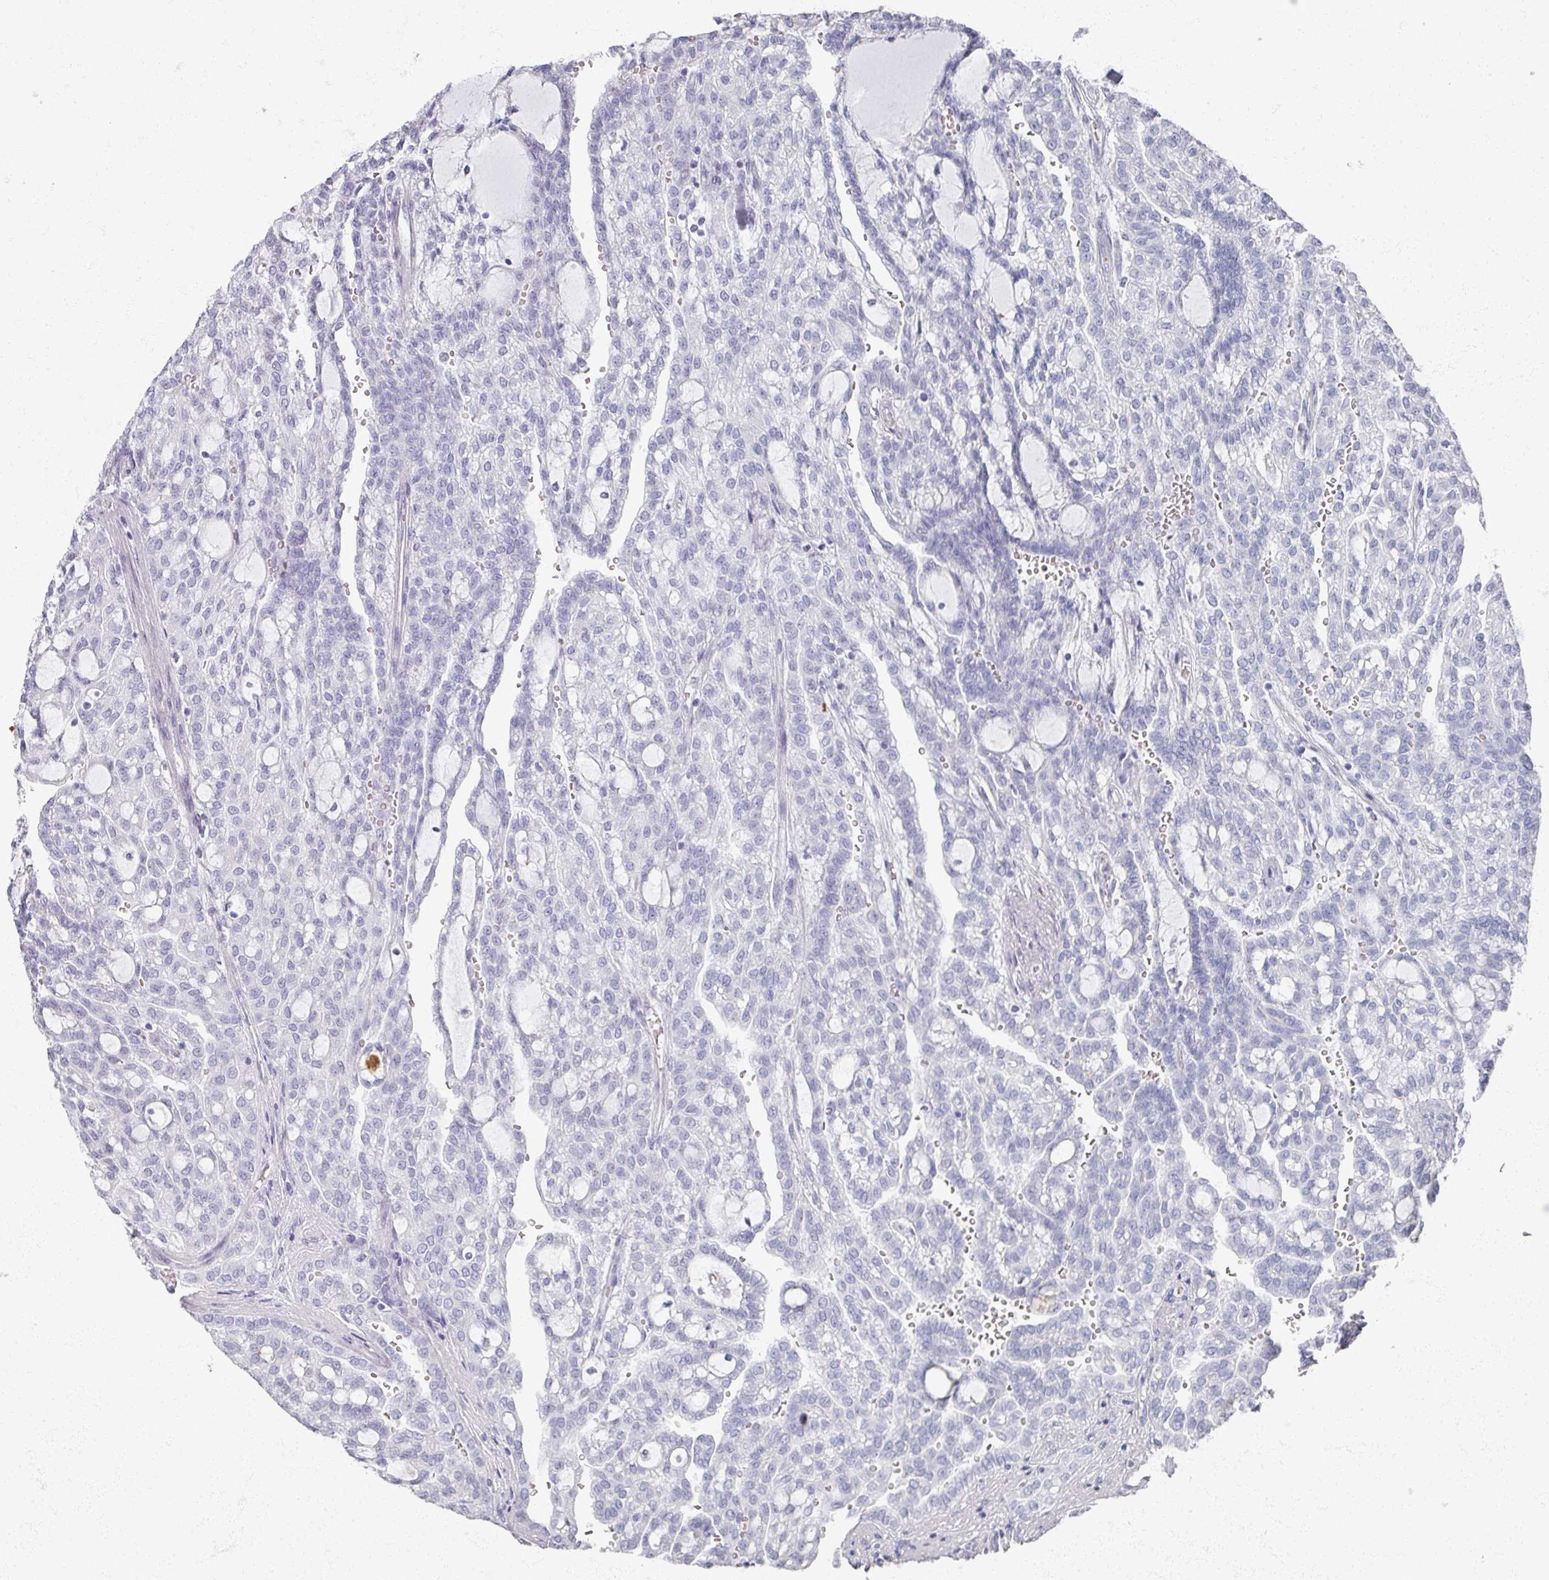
{"staining": {"intensity": "negative", "quantity": "none", "location": "none"}, "tissue": "renal cancer", "cell_type": "Tumor cells", "image_type": "cancer", "snomed": [{"axis": "morphology", "description": "Adenocarcinoma, NOS"}, {"axis": "topography", "description": "Kidney"}], "caption": "Renal cancer stained for a protein using immunohistochemistry demonstrates no staining tumor cells.", "gene": "OMG", "patient": {"sex": "male", "age": 63}}